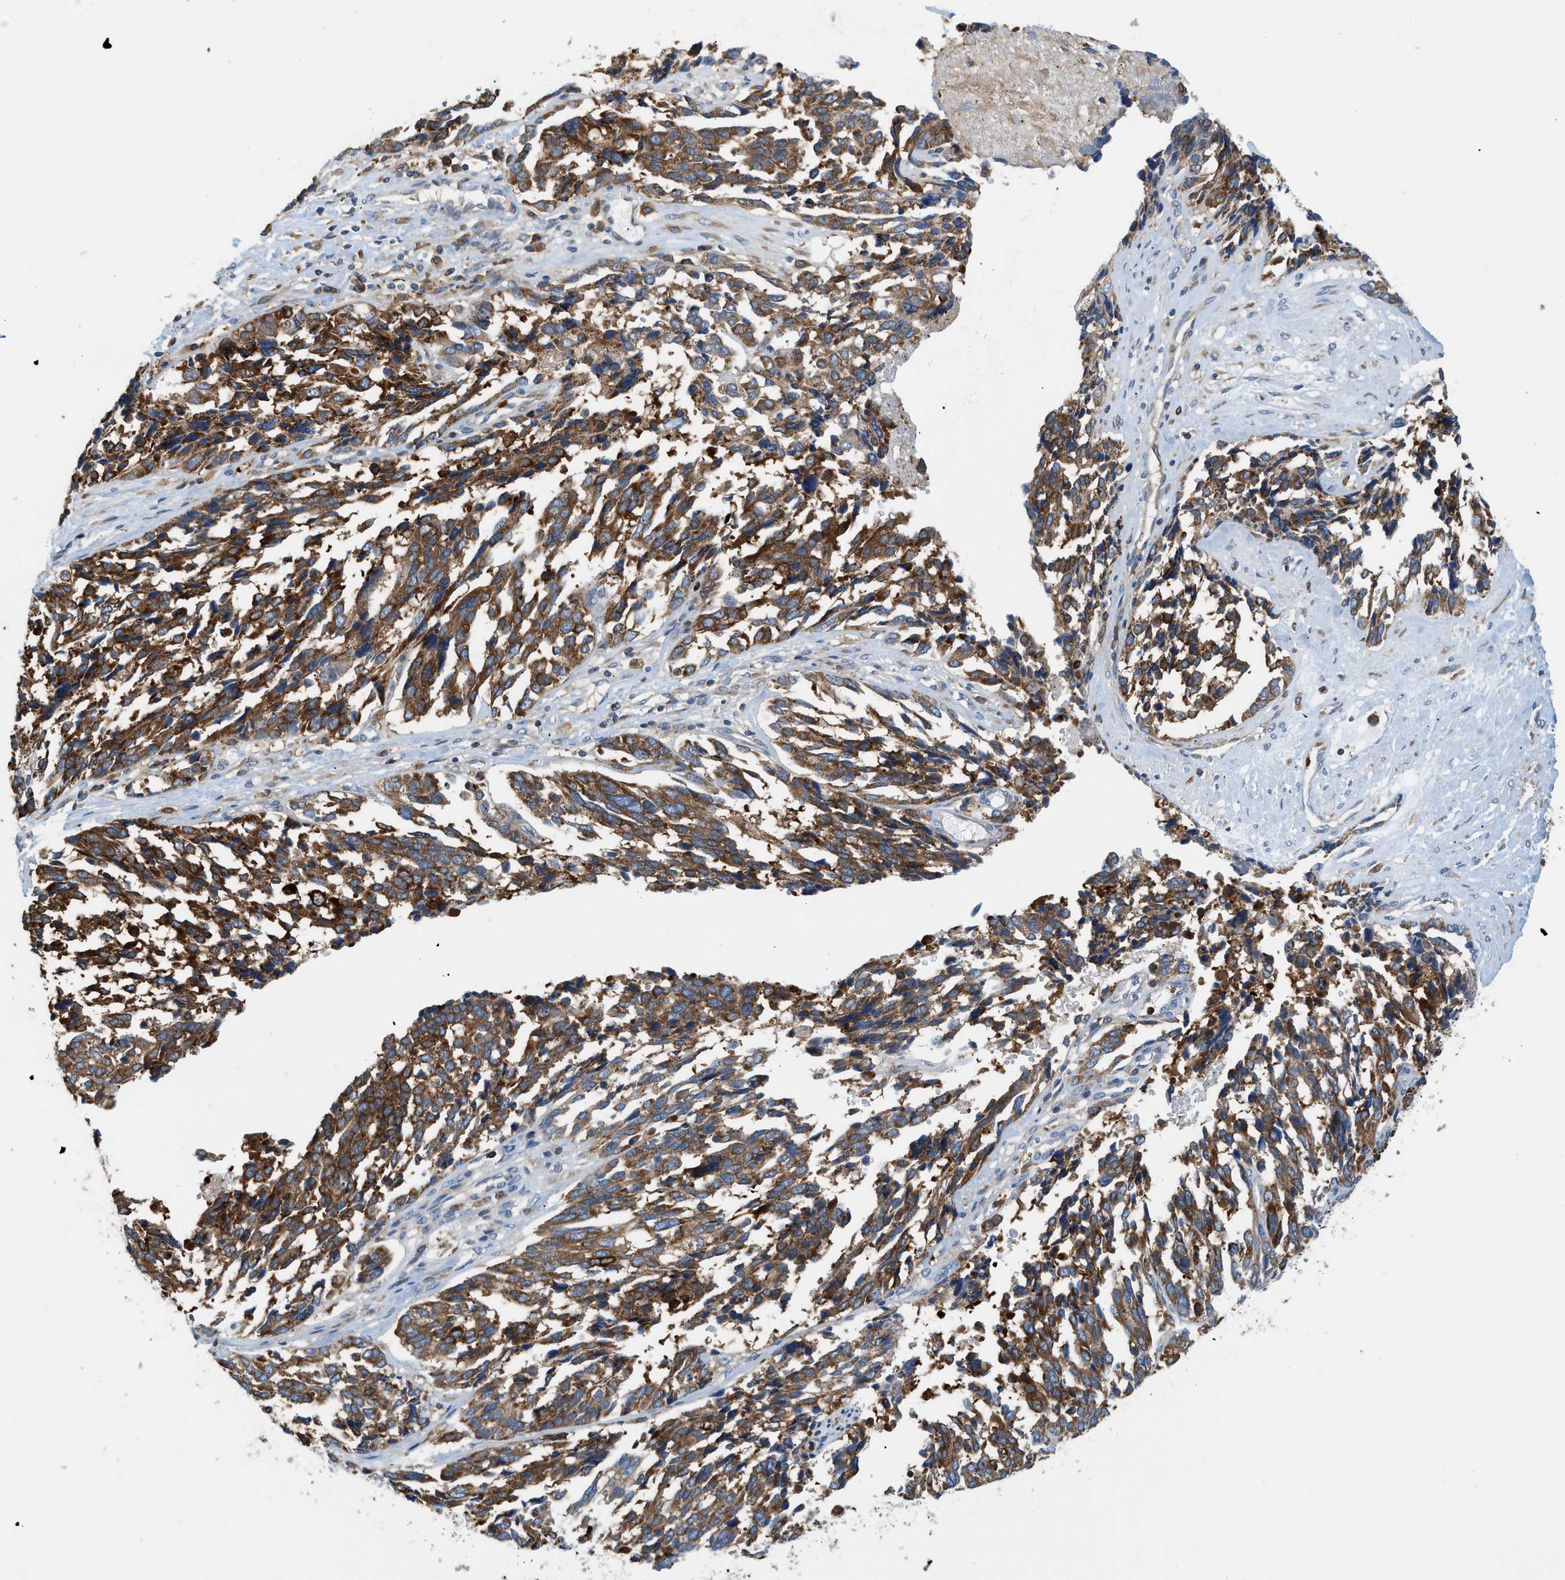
{"staining": {"intensity": "moderate", "quantity": ">75%", "location": "cytoplasmic/membranous"}, "tissue": "ovarian cancer", "cell_type": "Tumor cells", "image_type": "cancer", "snomed": [{"axis": "morphology", "description": "Cystadenocarcinoma, serous, NOS"}, {"axis": "topography", "description": "Ovary"}], "caption": "Immunohistochemical staining of human ovarian cancer (serous cystadenocarcinoma) reveals medium levels of moderate cytoplasmic/membranous protein staining in about >75% of tumor cells.", "gene": "GPAT4", "patient": {"sex": "female", "age": 44}}